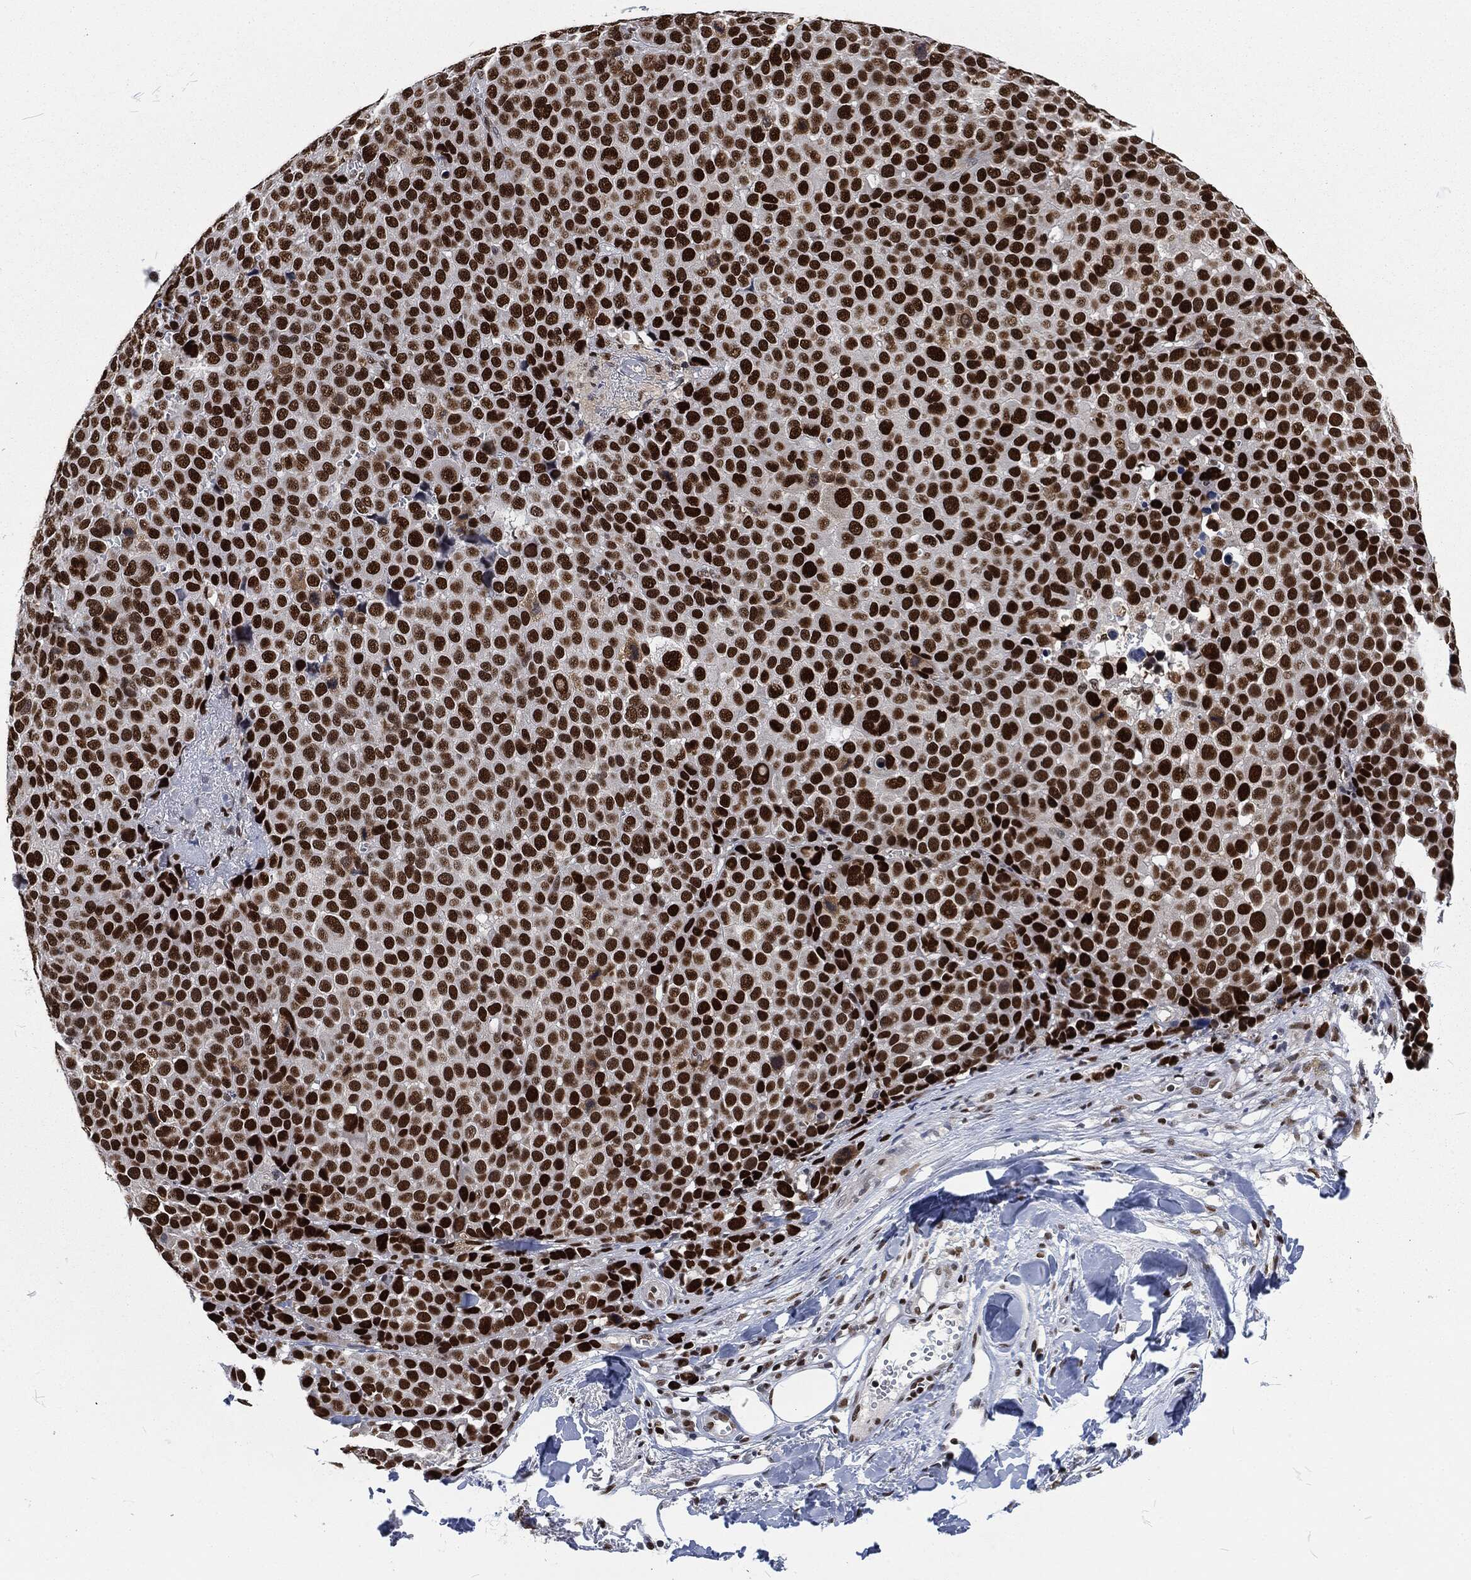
{"staining": {"intensity": "strong", "quantity": "25%-75%", "location": "nuclear"}, "tissue": "melanoma", "cell_type": "Tumor cells", "image_type": "cancer", "snomed": [{"axis": "morphology", "description": "Malignant melanoma, NOS"}, {"axis": "topography", "description": "Skin"}], "caption": "Protein expression analysis of malignant melanoma demonstrates strong nuclear staining in about 25%-75% of tumor cells.", "gene": "DCPS", "patient": {"sex": "female", "age": 86}}